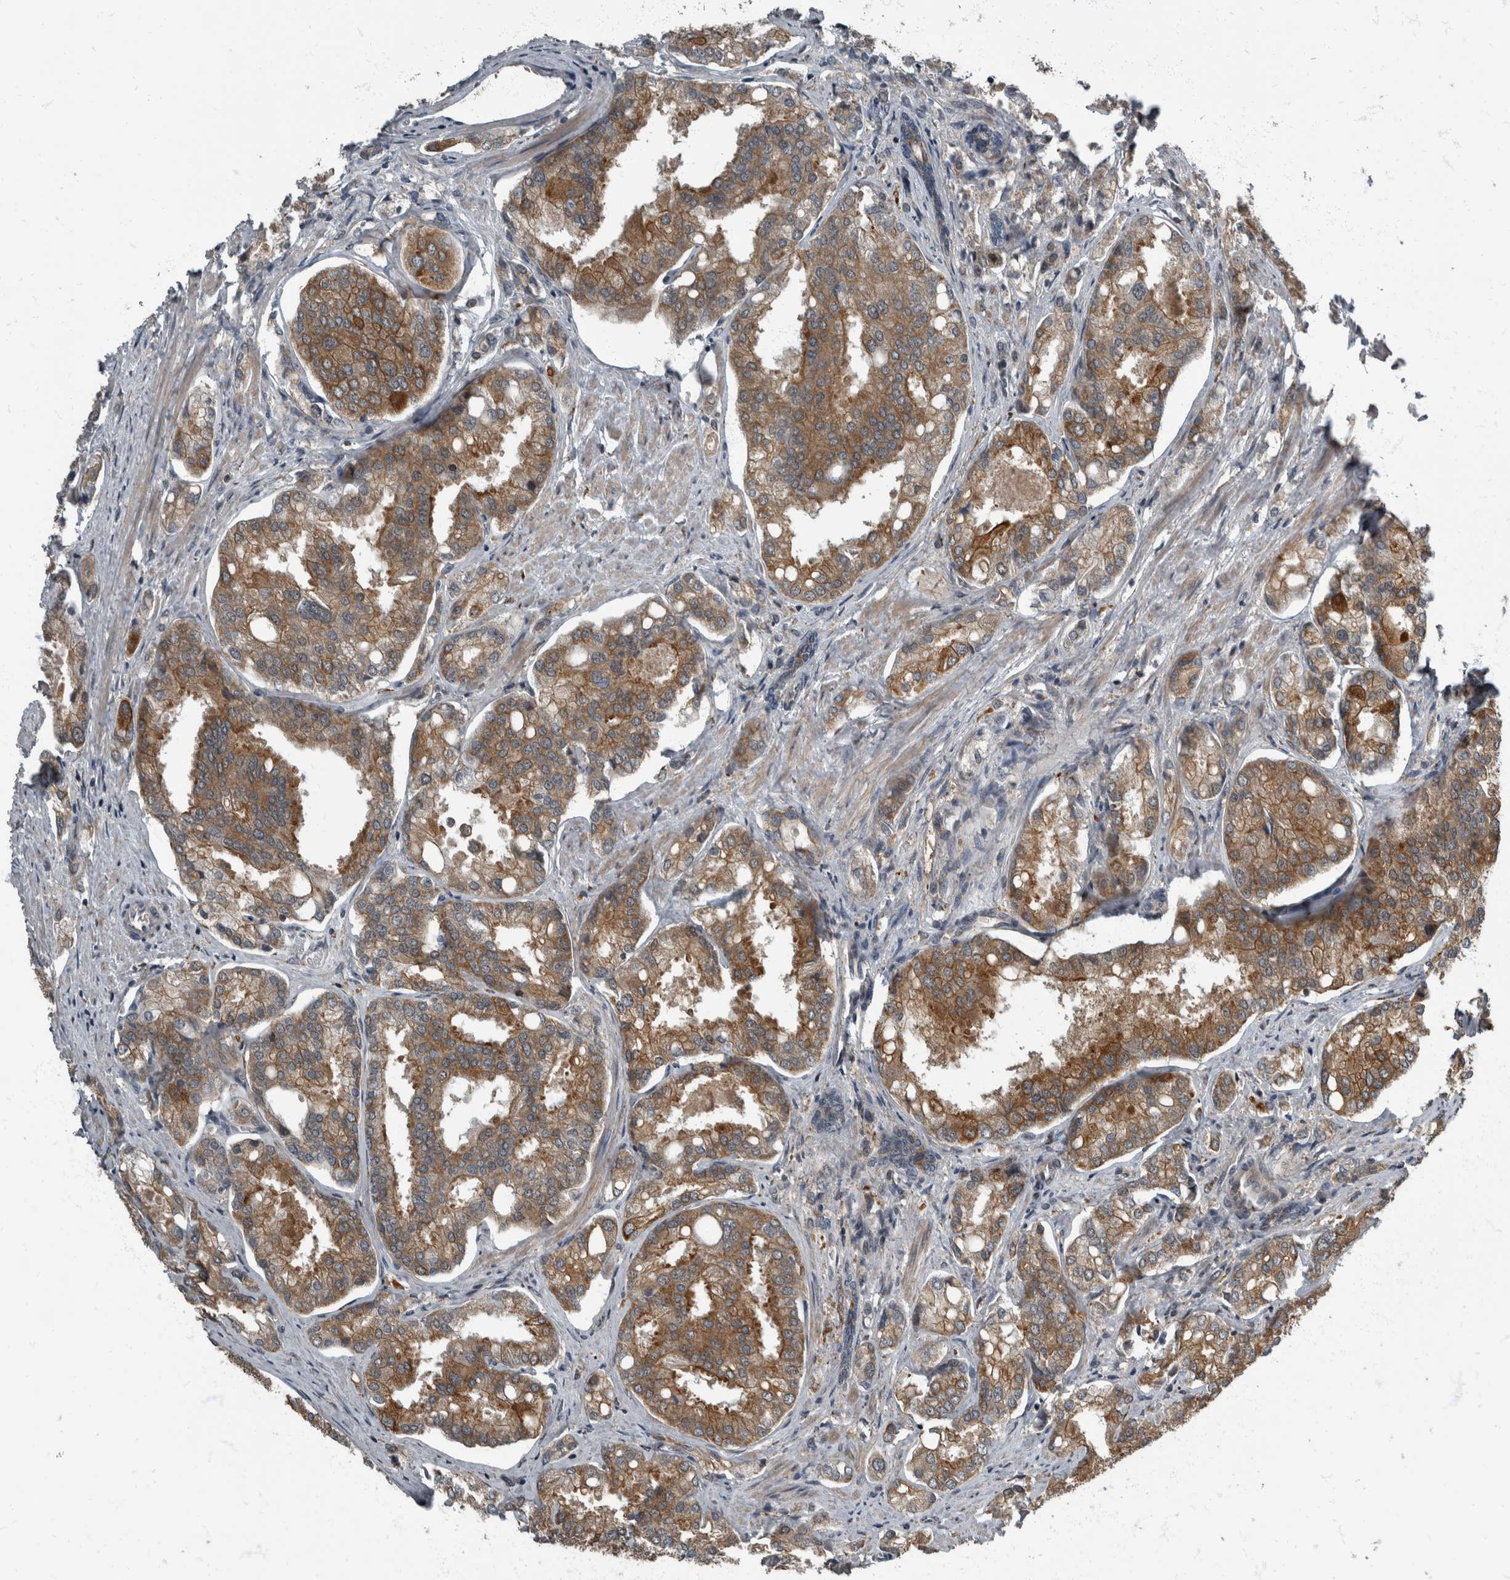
{"staining": {"intensity": "moderate", "quantity": ">75%", "location": "cytoplasmic/membranous"}, "tissue": "prostate cancer", "cell_type": "Tumor cells", "image_type": "cancer", "snomed": [{"axis": "morphology", "description": "Adenocarcinoma, High grade"}, {"axis": "topography", "description": "Prostate"}], "caption": "Brown immunohistochemical staining in human prostate adenocarcinoma (high-grade) shows moderate cytoplasmic/membranous positivity in approximately >75% of tumor cells.", "gene": "RABGGTB", "patient": {"sex": "male", "age": 50}}